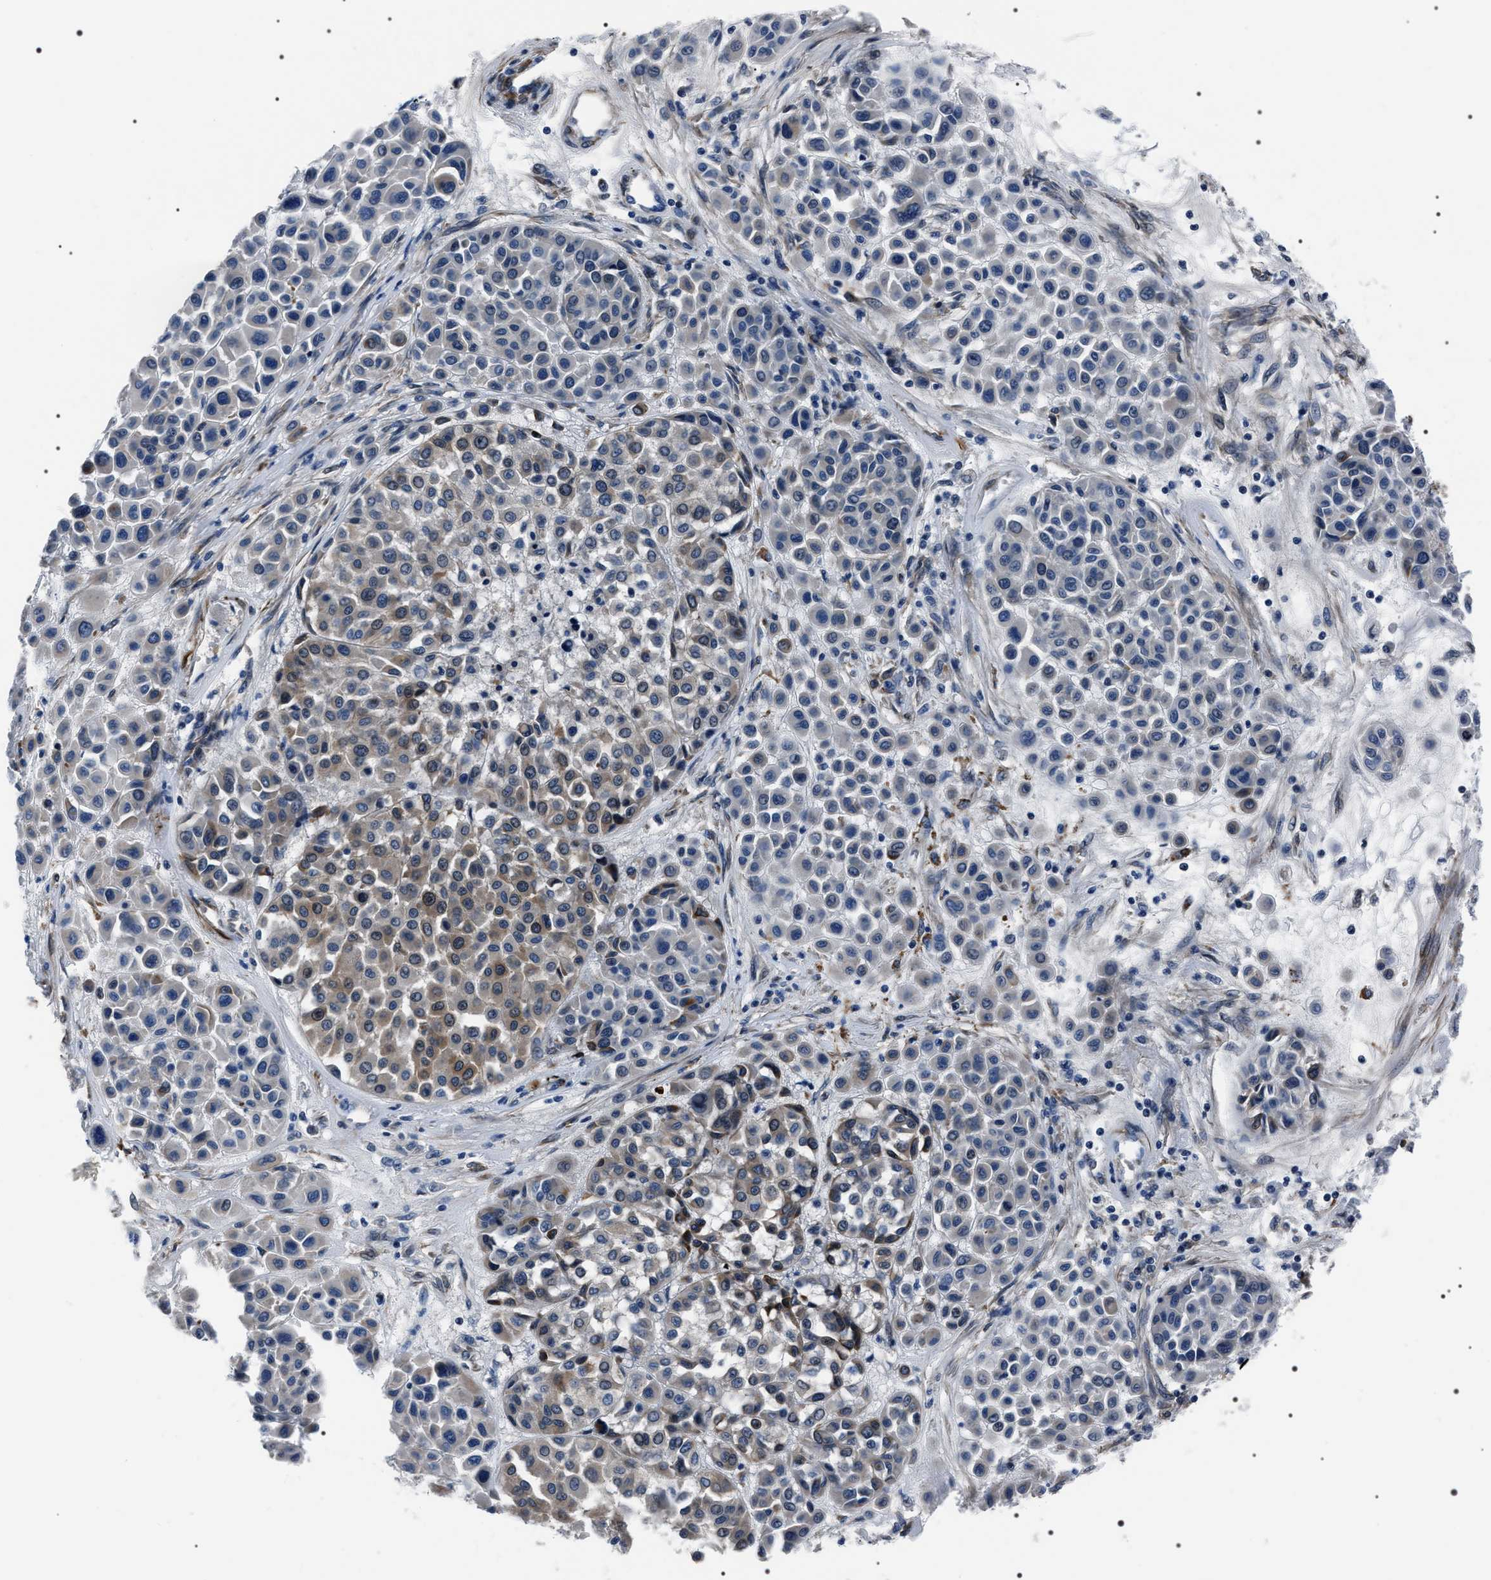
{"staining": {"intensity": "weak", "quantity": "<25%", "location": "cytoplasmic/membranous"}, "tissue": "melanoma", "cell_type": "Tumor cells", "image_type": "cancer", "snomed": [{"axis": "morphology", "description": "Malignant melanoma, Metastatic site"}, {"axis": "topography", "description": "Soft tissue"}], "caption": "Immunohistochemical staining of malignant melanoma (metastatic site) shows no significant positivity in tumor cells.", "gene": "BAG2", "patient": {"sex": "male", "age": 41}}